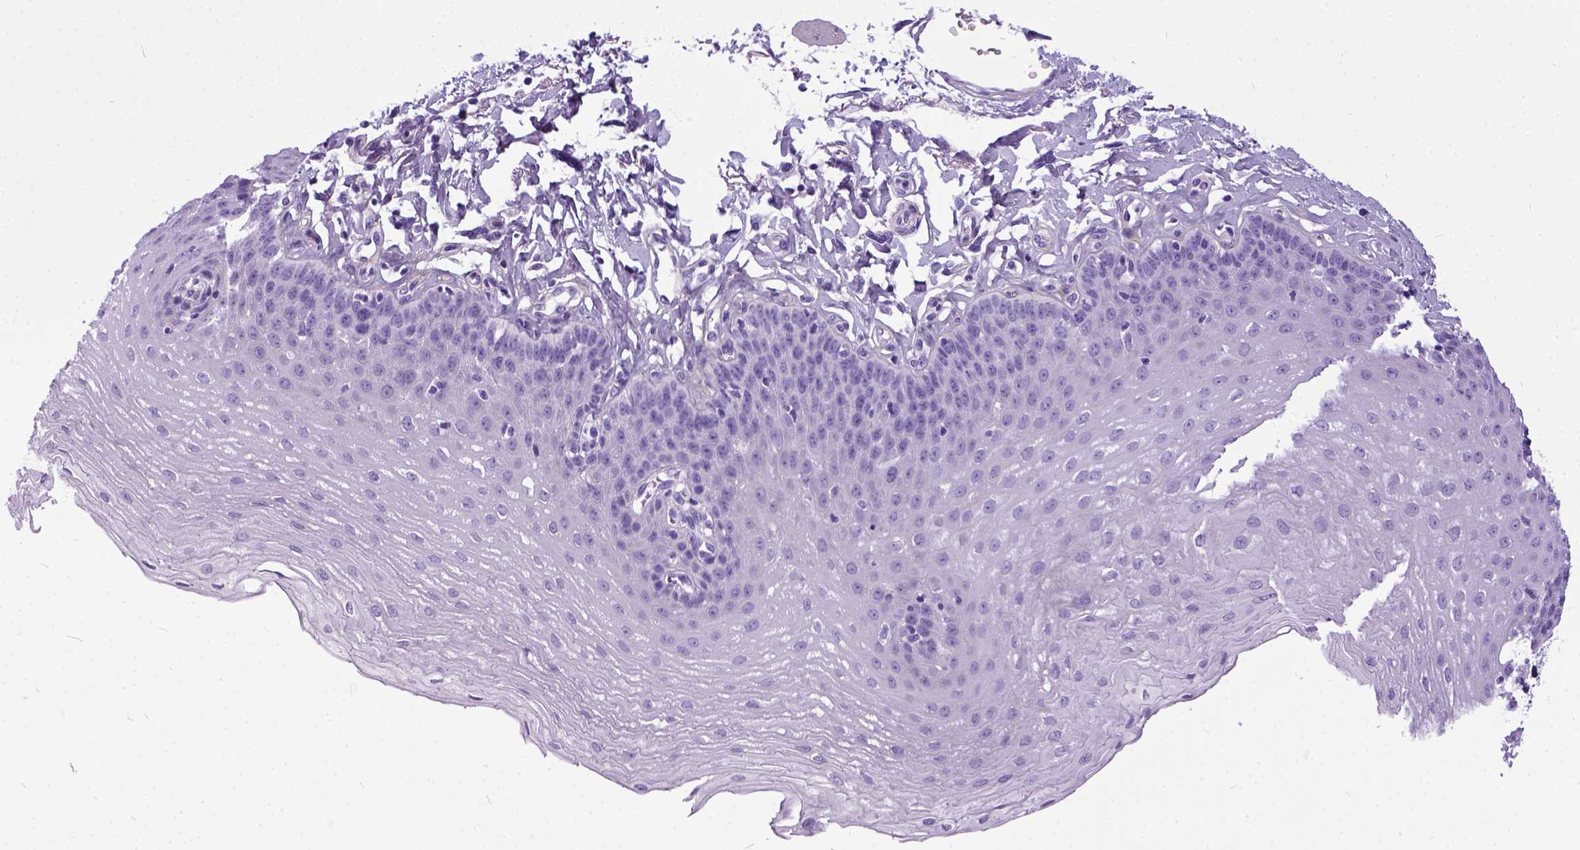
{"staining": {"intensity": "negative", "quantity": "none", "location": "none"}, "tissue": "esophagus", "cell_type": "Squamous epithelial cells", "image_type": "normal", "snomed": [{"axis": "morphology", "description": "Normal tissue, NOS"}, {"axis": "topography", "description": "Esophagus"}], "caption": "IHC photomicrograph of benign esophagus: esophagus stained with DAB shows no significant protein expression in squamous epithelial cells.", "gene": "IGF2", "patient": {"sex": "female", "age": 81}}